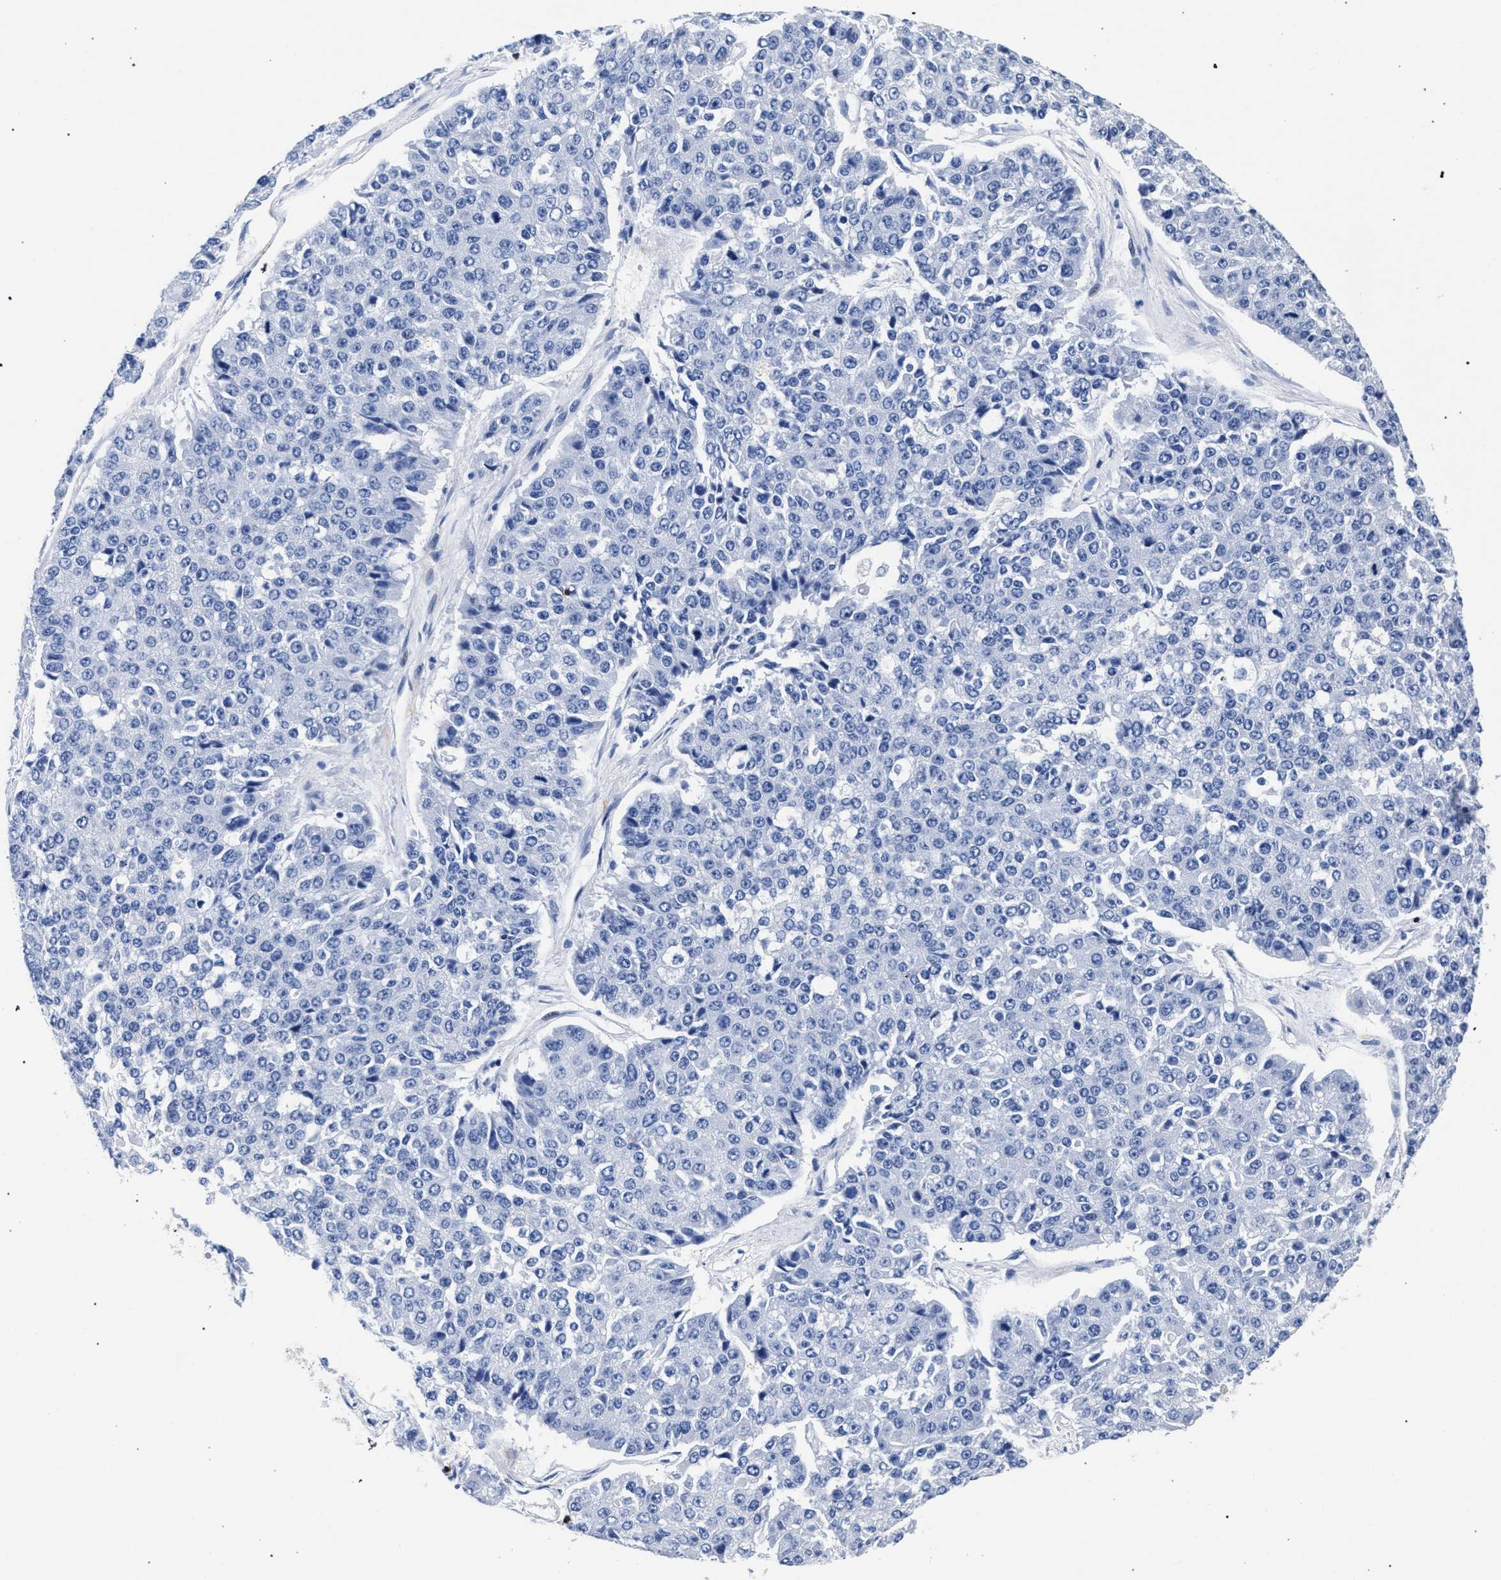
{"staining": {"intensity": "negative", "quantity": "none", "location": "none"}, "tissue": "pancreatic cancer", "cell_type": "Tumor cells", "image_type": "cancer", "snomed": [{"axis": "morphology", "description": "Adenocarcinoma, NOS"}, {"axis": "topography", "description": "Pancreas"}], "caption": "Tumor cells are negative for protein expression in human pancreatic adenocarcinoma.", "gene": "KLRK1", "patient": {"sex": "male", "age": 50}}